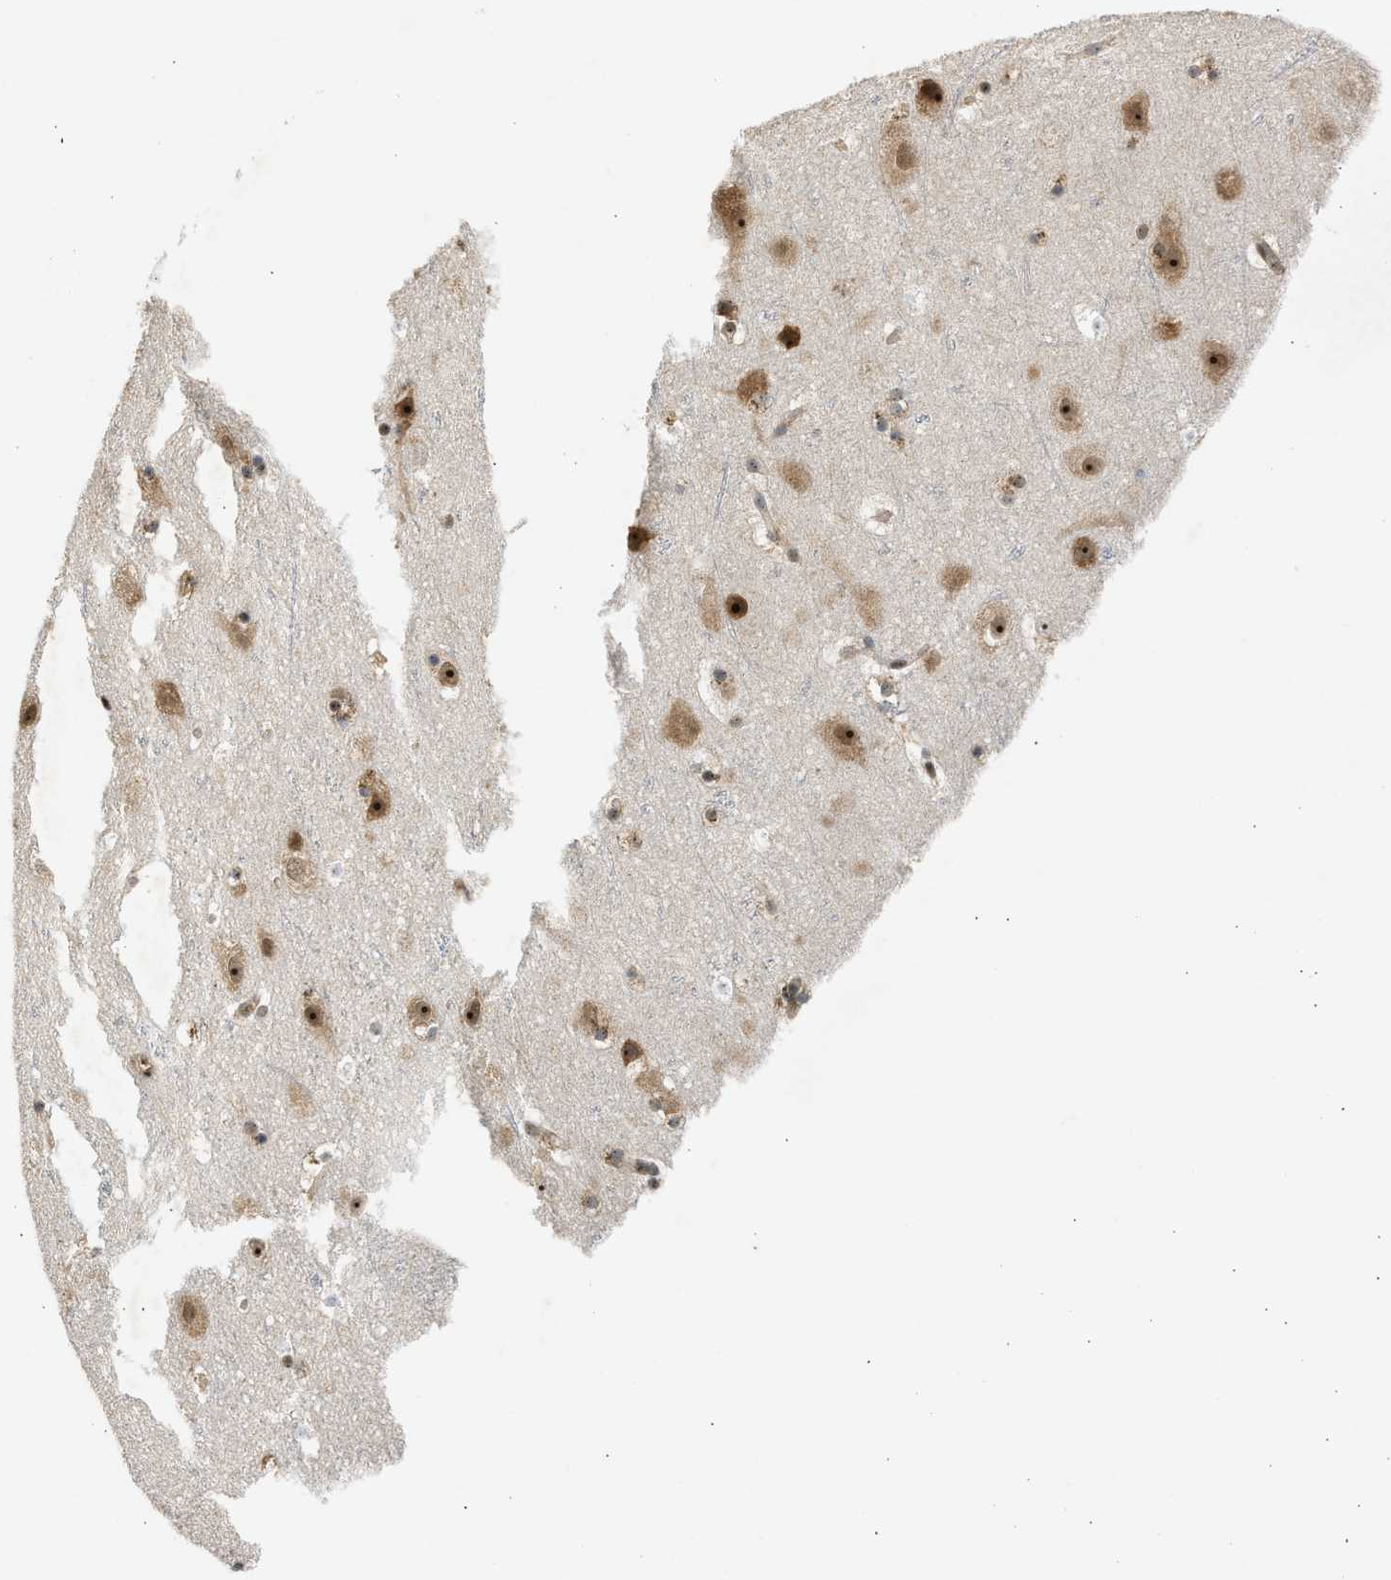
{"staining": {"intensity": "moderate", "quantity": ">75%", "location": "nuclear"}, "tissue": "cerebral cortex", "cell_type": "Endothelial cells", "image_type": "normal", "snomed": [{"axis": "morphology", "description": "Normal tissue, NOS"}, {"axis": "topography", "description": "Cerebral cortex"}], "caption": "Immunohistochemistry (IHC) of unremarkable human cerebral cortex reveals medium levels of moderate nuclear positivity in approximately >75% of endothelial cells.", "gene": "TFDP2", "patient": {"sex": "male", "age": 45}}